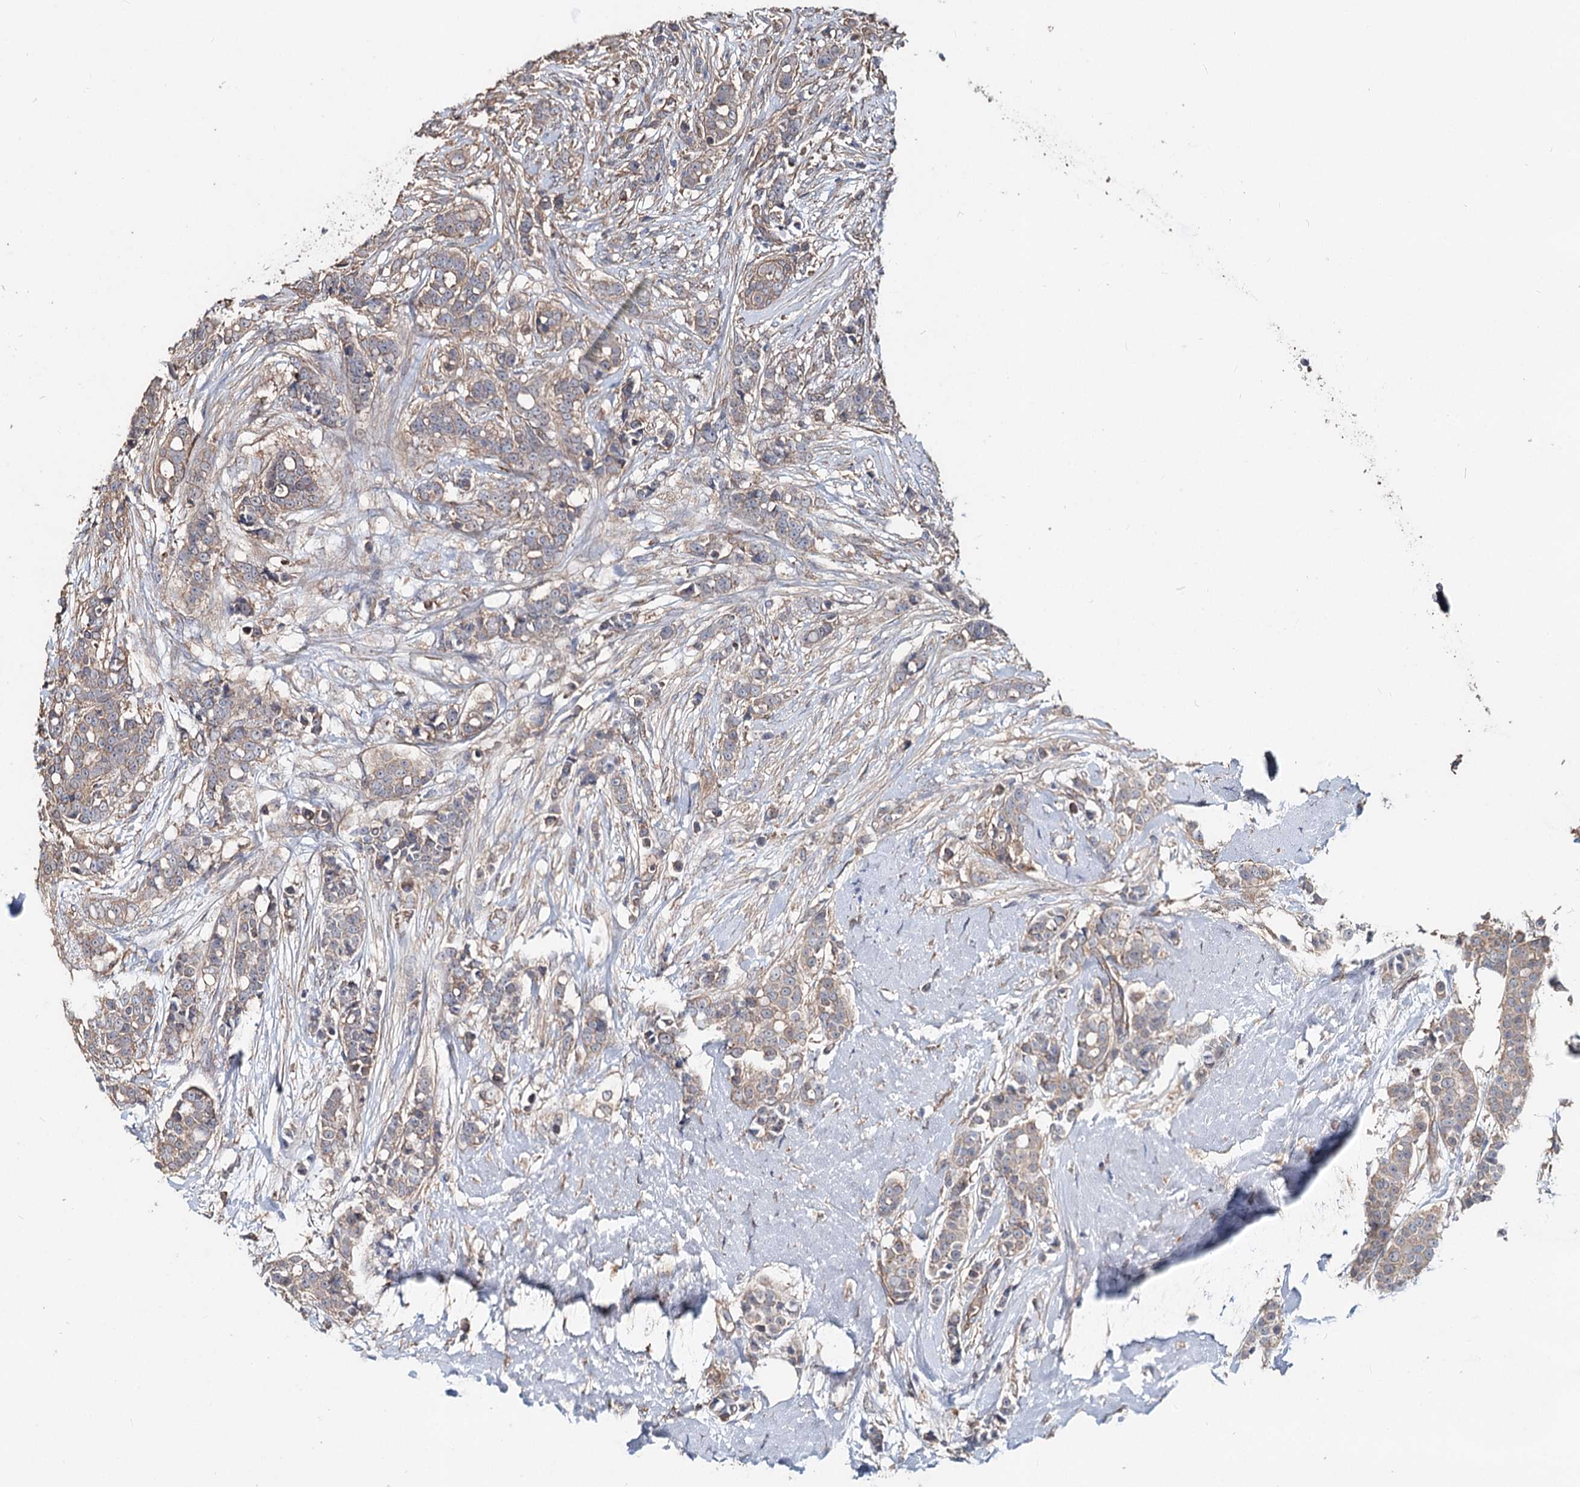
{"staining": {"intensity": "weak", "quantity": "25%-75%", "location": "cytoplasmic/membranous"}, "tissue": "breast cancer", "cell_type": "Tumor cells", "image_type": "cancer", "snomed": [{"axis": "morphology", "description": "Lobular carcinoma"}, {"axis": "topography", "description": "Breast"}], "caption": "Immunohistochemical staining of breast lobular carcinoma reveals low levels of weak cytoplasmic/membranous staining in about 25%-75% of tumor cells.", "gene": "SPART", "patient": {"sex": "female", "age": 51}}